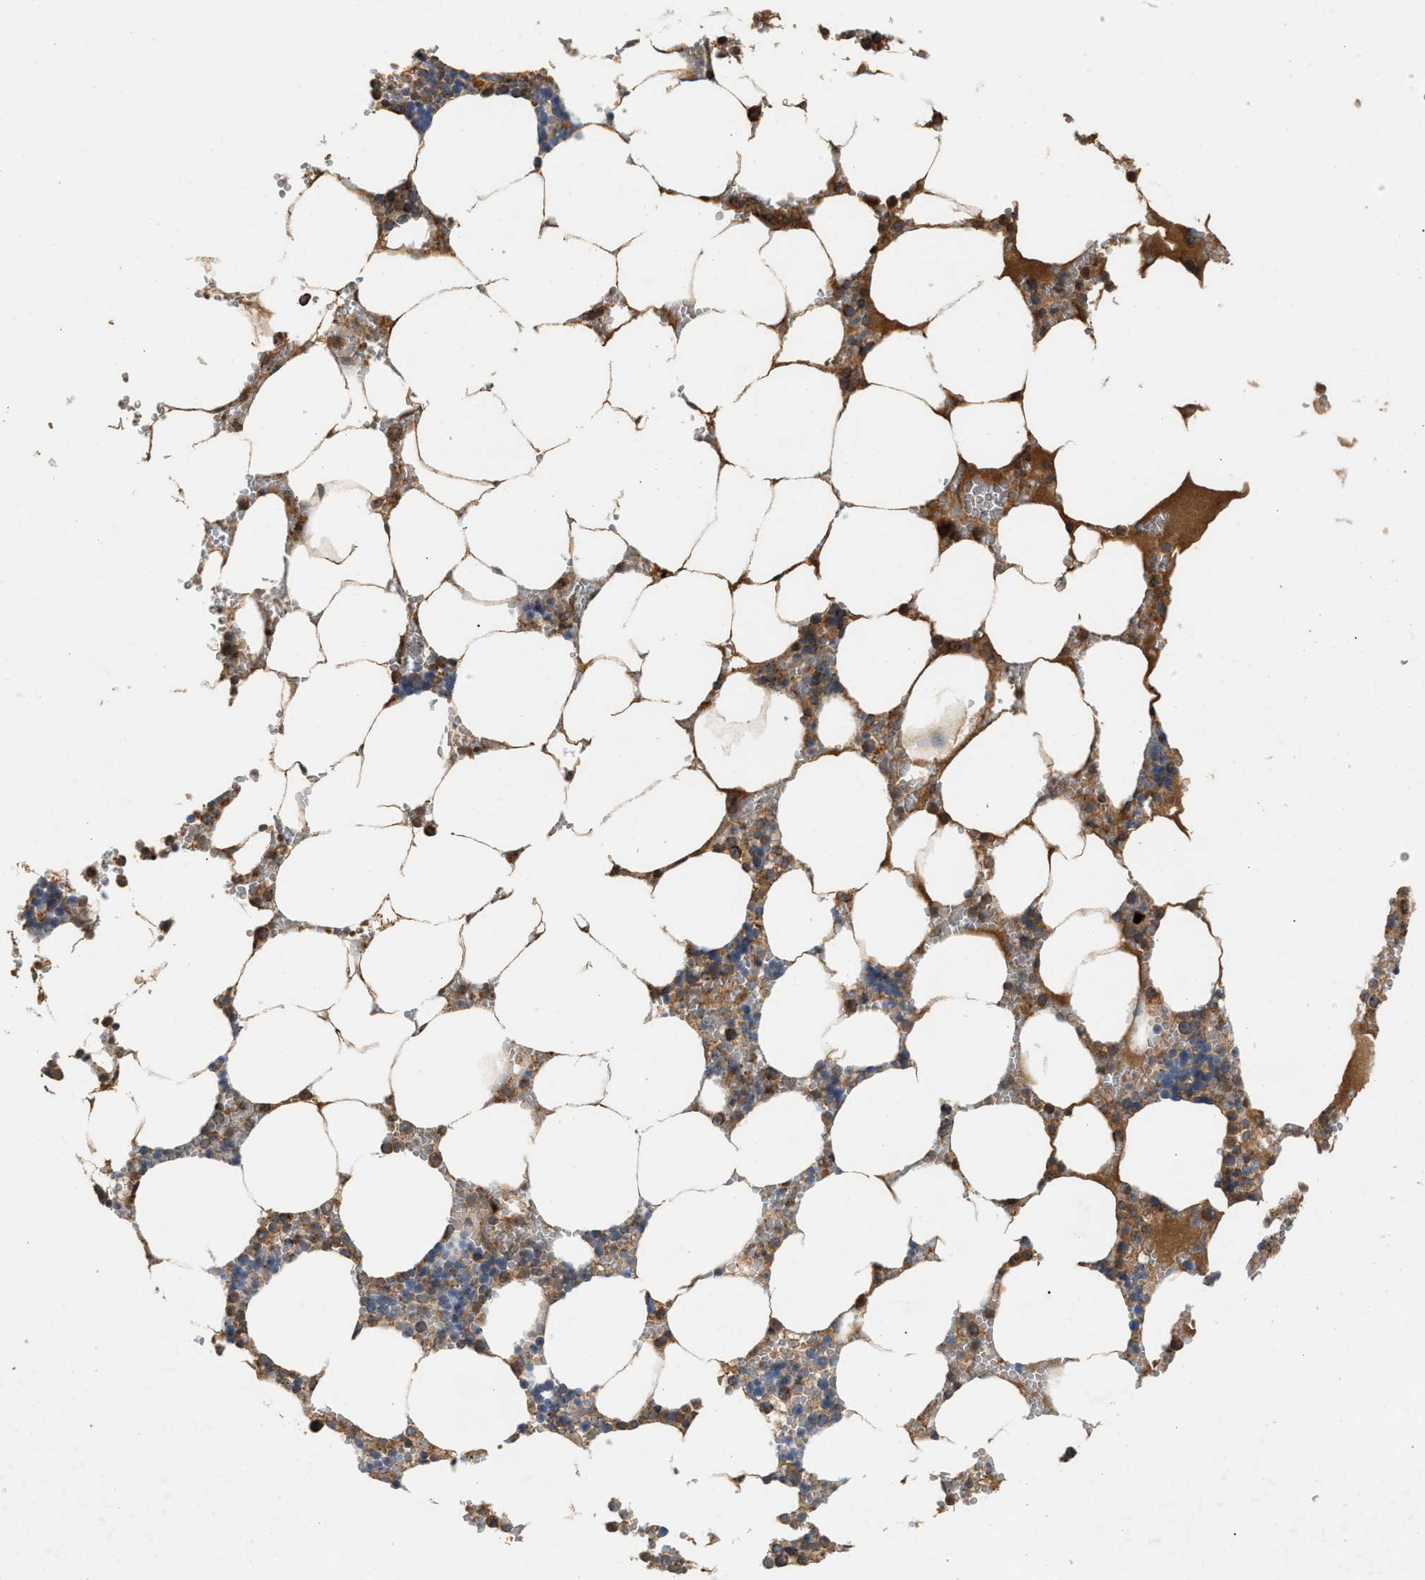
{"staining": {"intensity": "moderate", "quantity": ">75%", "location": "cytoplasmic/membranous"}, "tissue": "bone marrow", "cell_type": "Hematopoietic cells", "image_type": "normal", "snomed": [{"axis": "morphology", "description": "Normal tissue, NOS"}, {"axis": "topography", "description": "Bone marrow"}], "caption": "Immunohistochemistry (IHC) image of benign human bone marrow stained for a protein (brown), which exhibits medium levels of moderate cytoplasmic/membranous positivity in about >75% of hematopoietic cells.", "gene": "TACO1", "patient": {"sex": "male", "age": 70}}